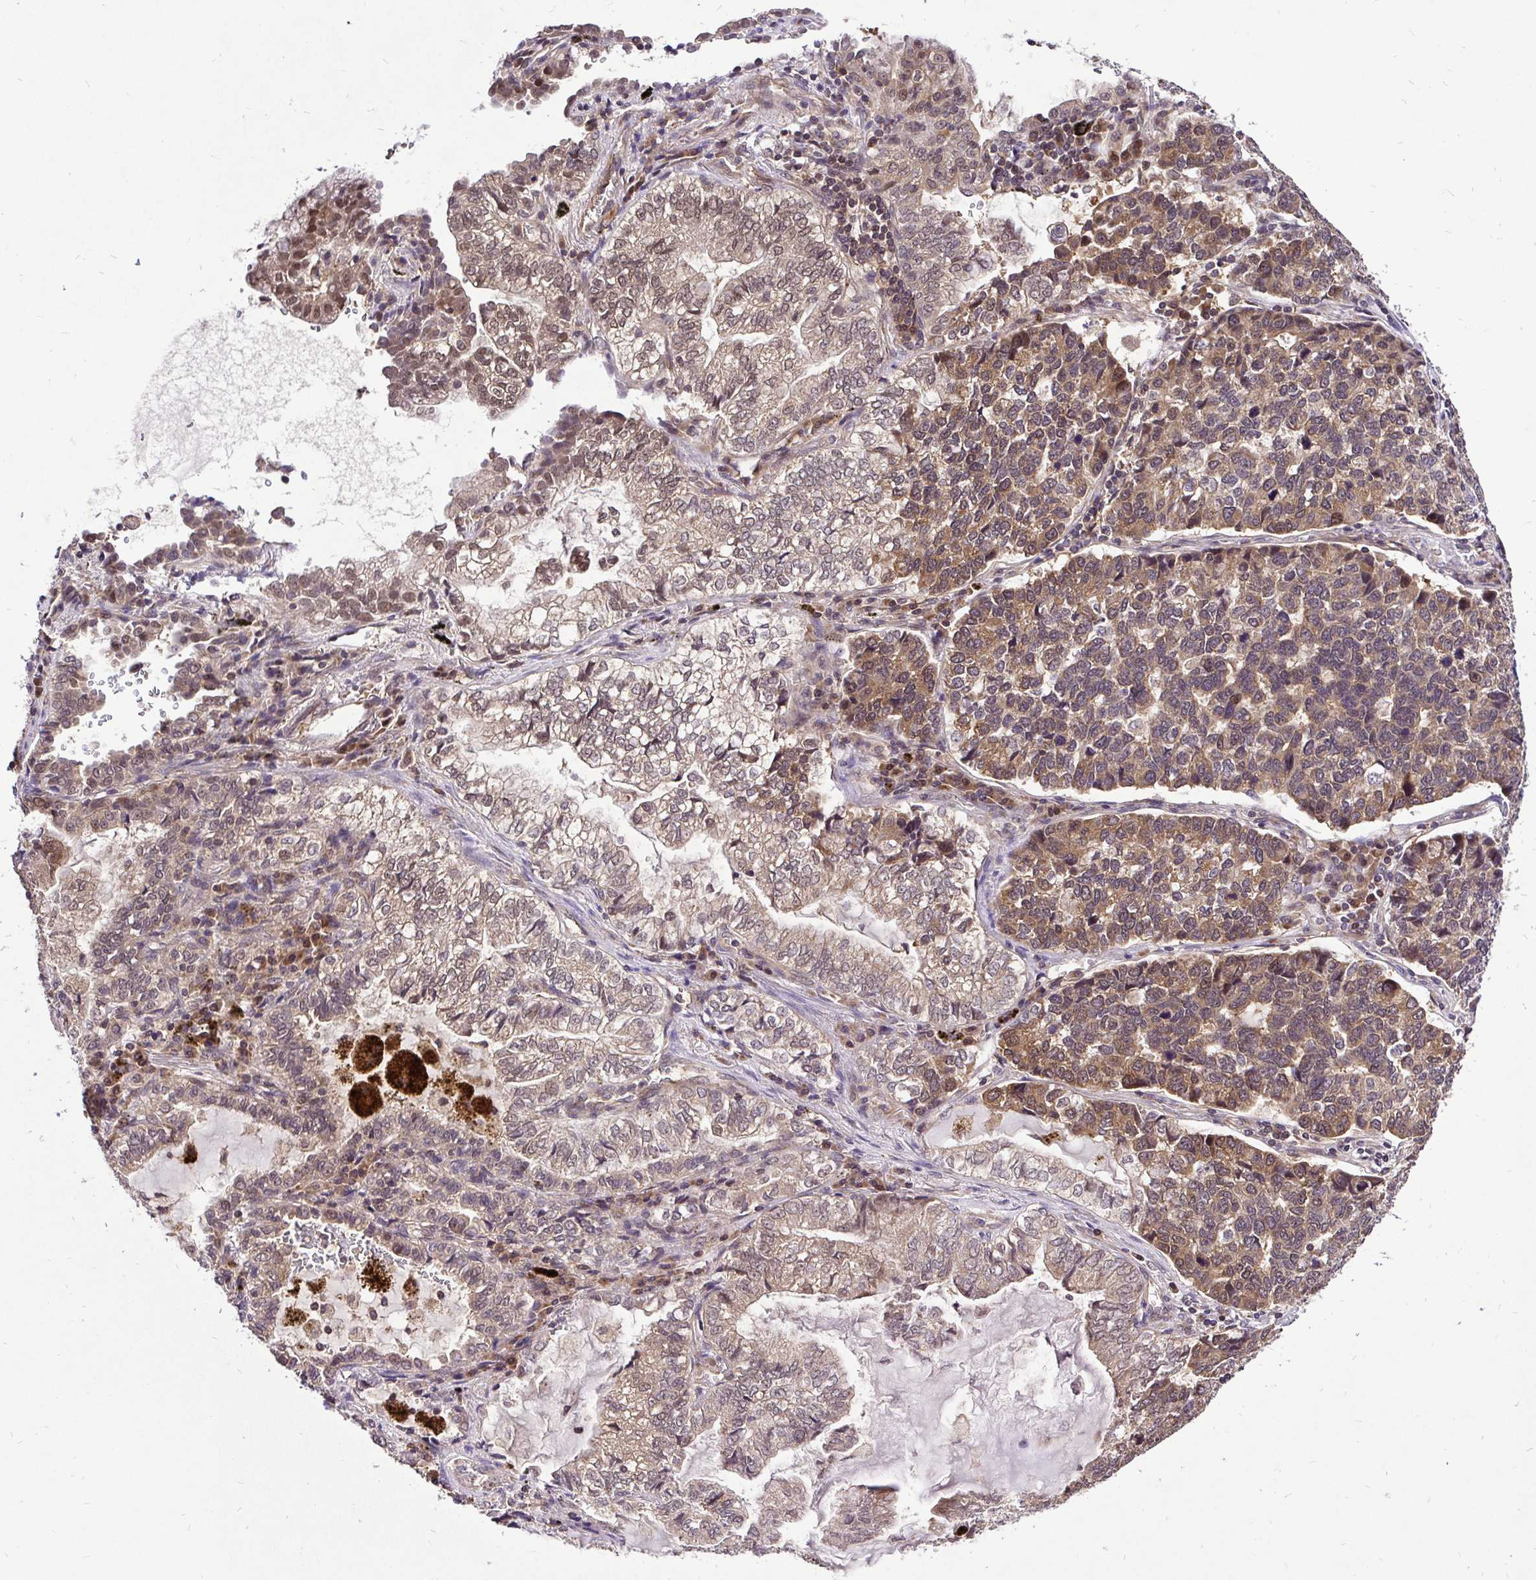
{"staining": {"intensity": "moderate", "quantity": "25%-75%", "location": "cytoplasmic/membranous,nuclear"}, "tissue": "lung cancer", "cell_type": "Tumor cells", "image_type": "cancer", "snomed": [{"axis": "morphology", "description": "Adenocarcinoma, NOS"}, {"axis": "topography", "description": "Lymph node"}, {"axis": "topography", "description": "Lung"}], "caption": "There is medium levels of moderate cytoplasmic/membranous and nuclear expression in tumor cells of lung adenocarcinoma, as demonstrated by immunohistochemical staining (brown color).", "gene": "UBE2M", "patient": {"sex": "male", "age": 66}}